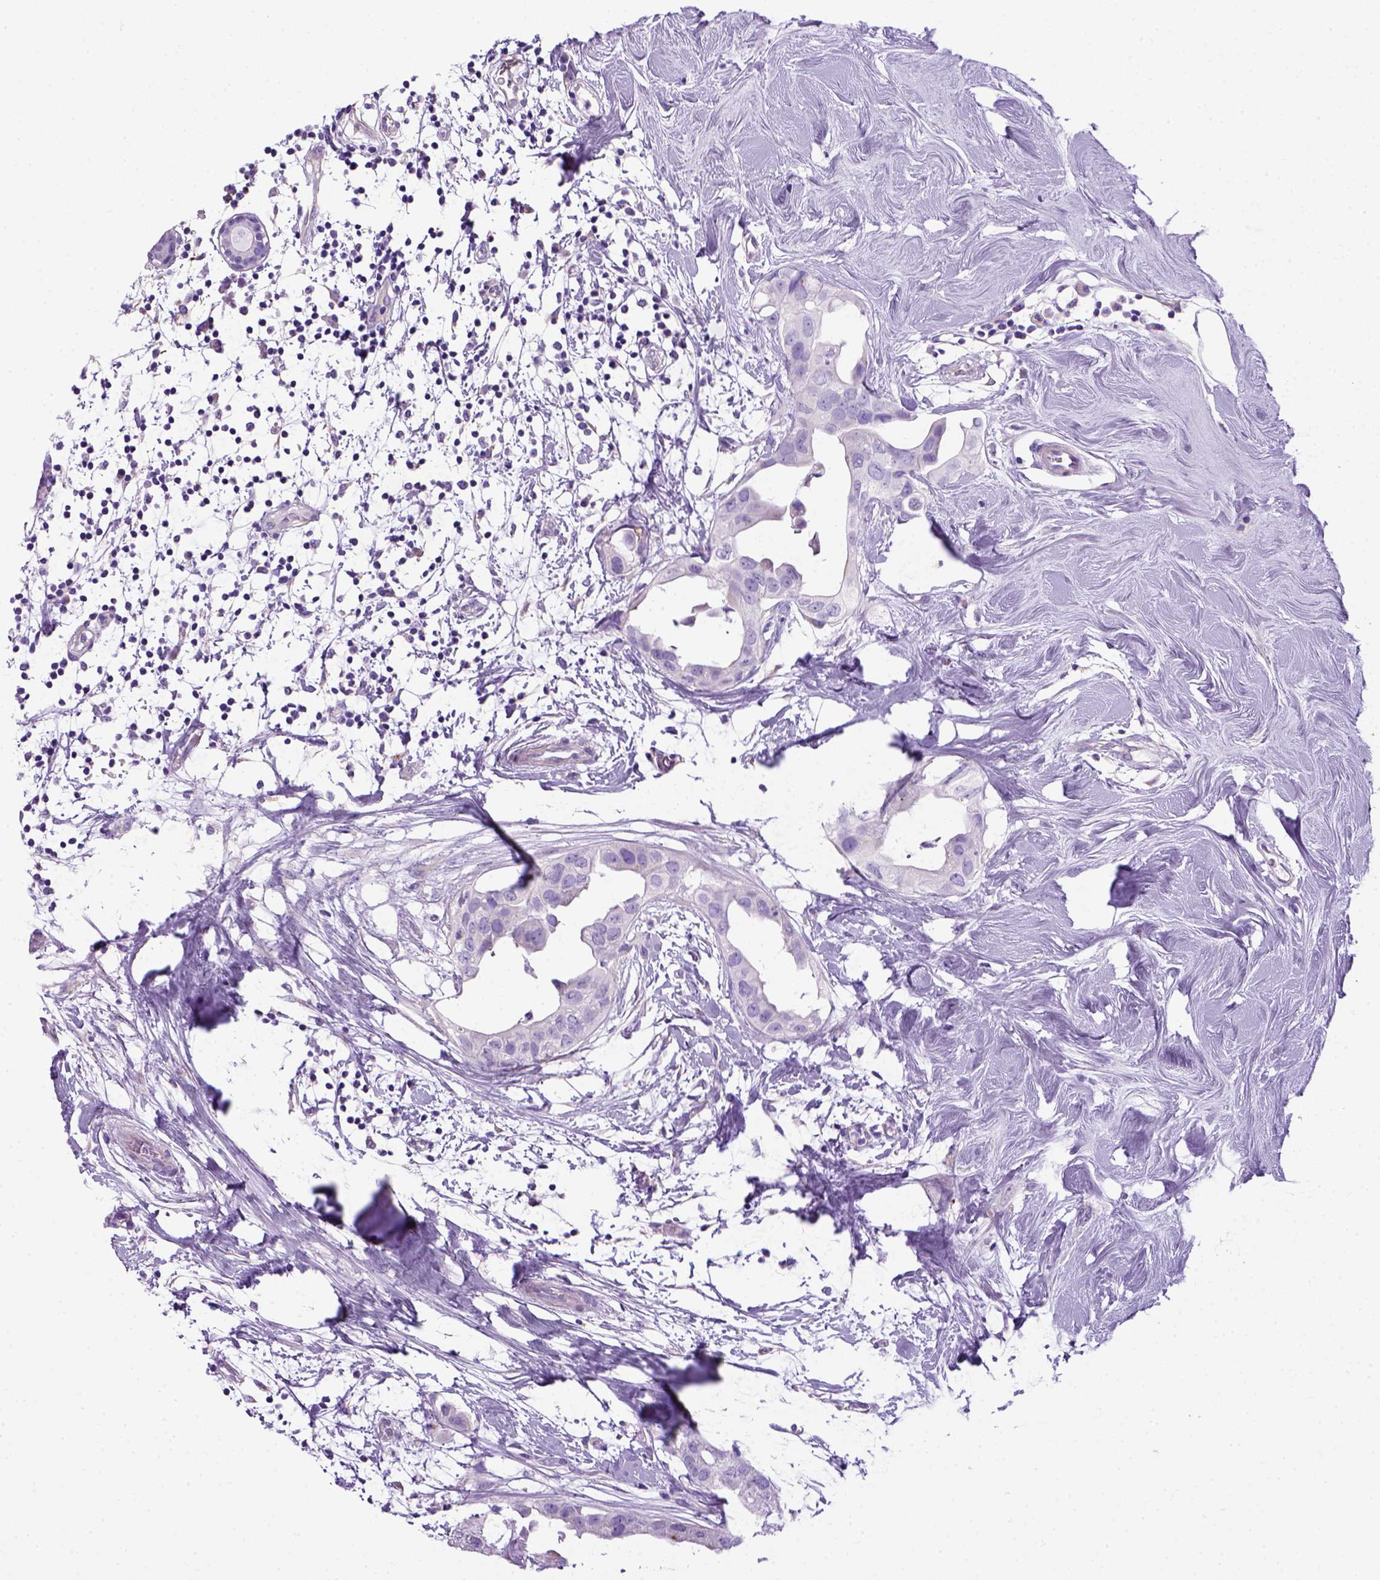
{"staining": {"intensity": "negative", "quantity": "none", "location": "none"}, "tissue": "breast cancer", "cell_type": "Tumor cells", "image_type": "cancer", "snomed": [{"axis": "morphology", "description": "Normal tissue, NOS"}, {"axis": "morphology", "description": "Duct carcinoma"}, {"axis": "topography", "description": "Breast"}], "caption": "DAB (3,3'-diaminobenzidine) immunohistochemical staining of breast cancer (invasive ductal carcinoma) exhibits no significant staining in tumor cells.", "gene": "ARHGEF33", "patient": {"sex": "female", "age": 40}}